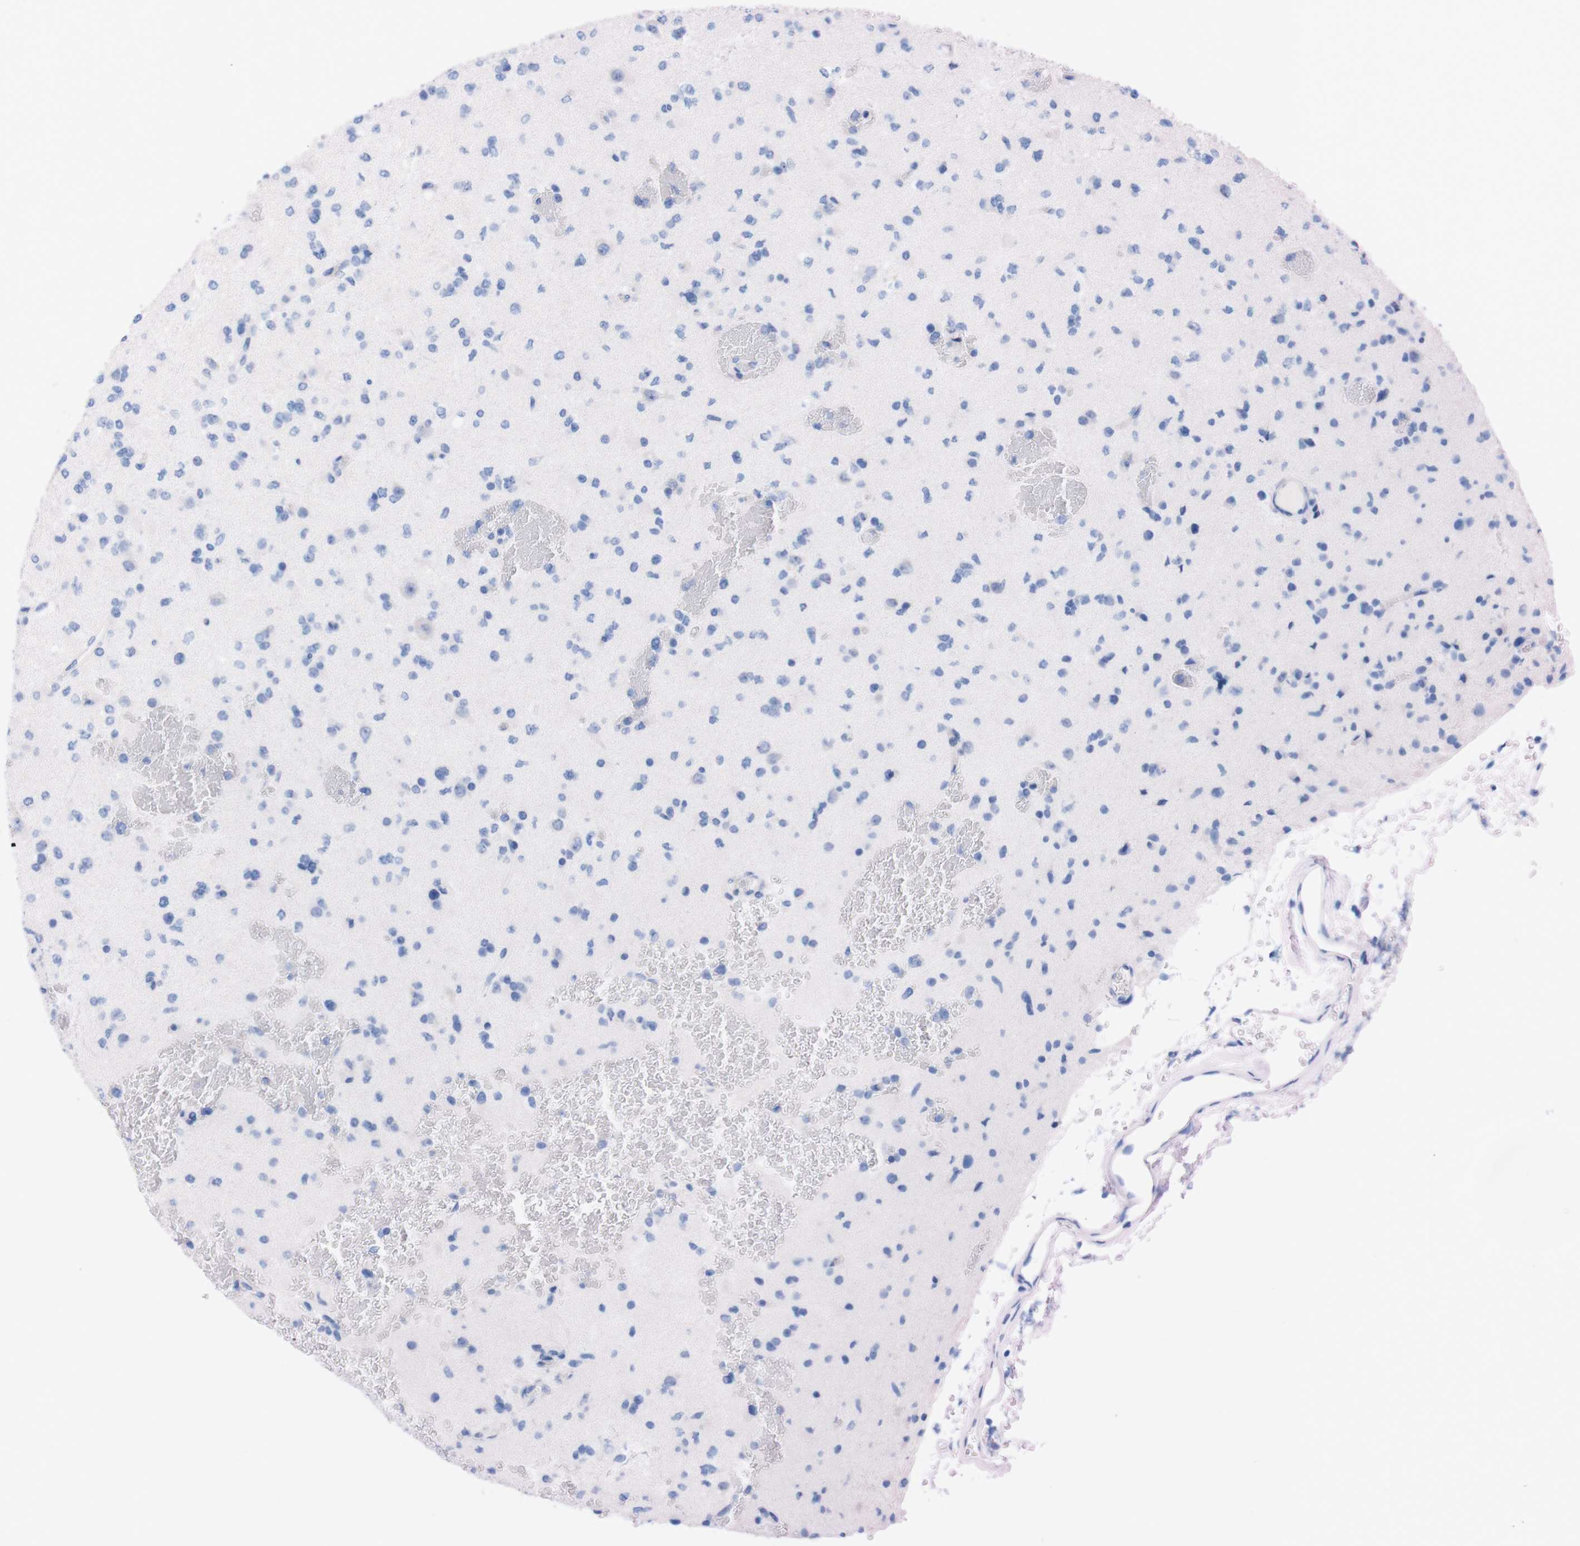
{"staining": {"intensity": "negative", "quantity": "none", "location": "none"}, "tissue": "glioma", "cell_type": "Tumor cells", "image_type": "cancer", "snomed": [{"axis": "morphology", "description": "Glioma, malignant, Low grade"}, {"axis": "topography", "description": "Brain"}], "caption": "The image exhibits no staining of tumor cells in glioma. The staining is performed using DAB (3,3'-diaminobenzidine) brown chromogen with nuclei counter-stained in using hematoxylin.", "gene": "TMEM243", "patient": {"sex": "female", "age": 22}}